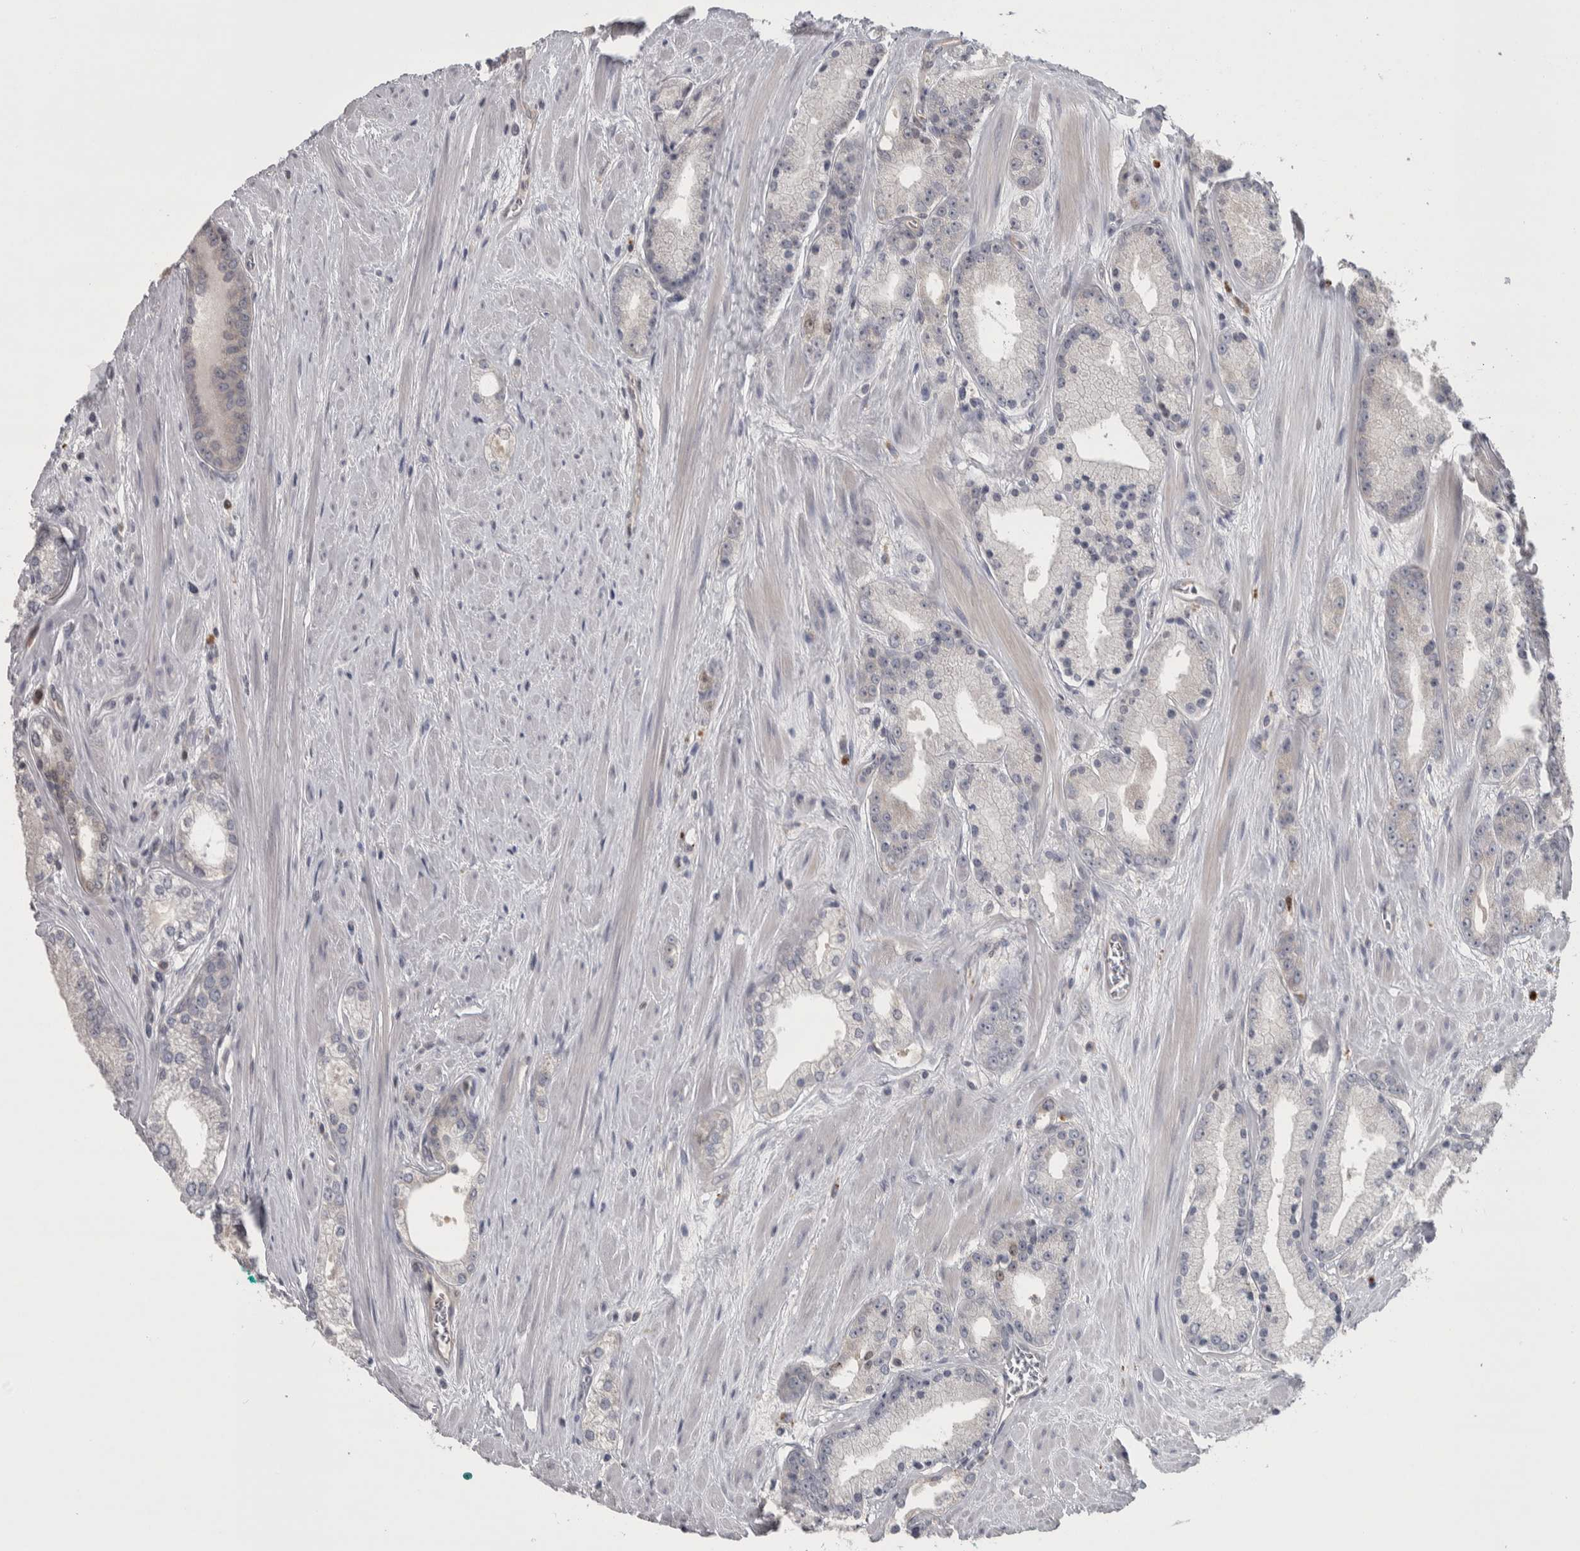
{"staining": {"intensity": "weak", "quantity": "<25%", "location": "cytoplasmic/membranous"}, "tissue": "prostate cancer", "cell_type": "Tumor cells", "image_type": "cancer", "snomed": [{"axis": "morphology", "description": "Adenocarcinoma, Low grade"}, {"axis": "topography", "description": "Prostate"}], "caption": "An image of human adenocarcinoma (low-grade) (prostate) is negative for staining in tumor cells.", "gene": "NFKB2", "patient": {"sex": "male", "age": 62}}